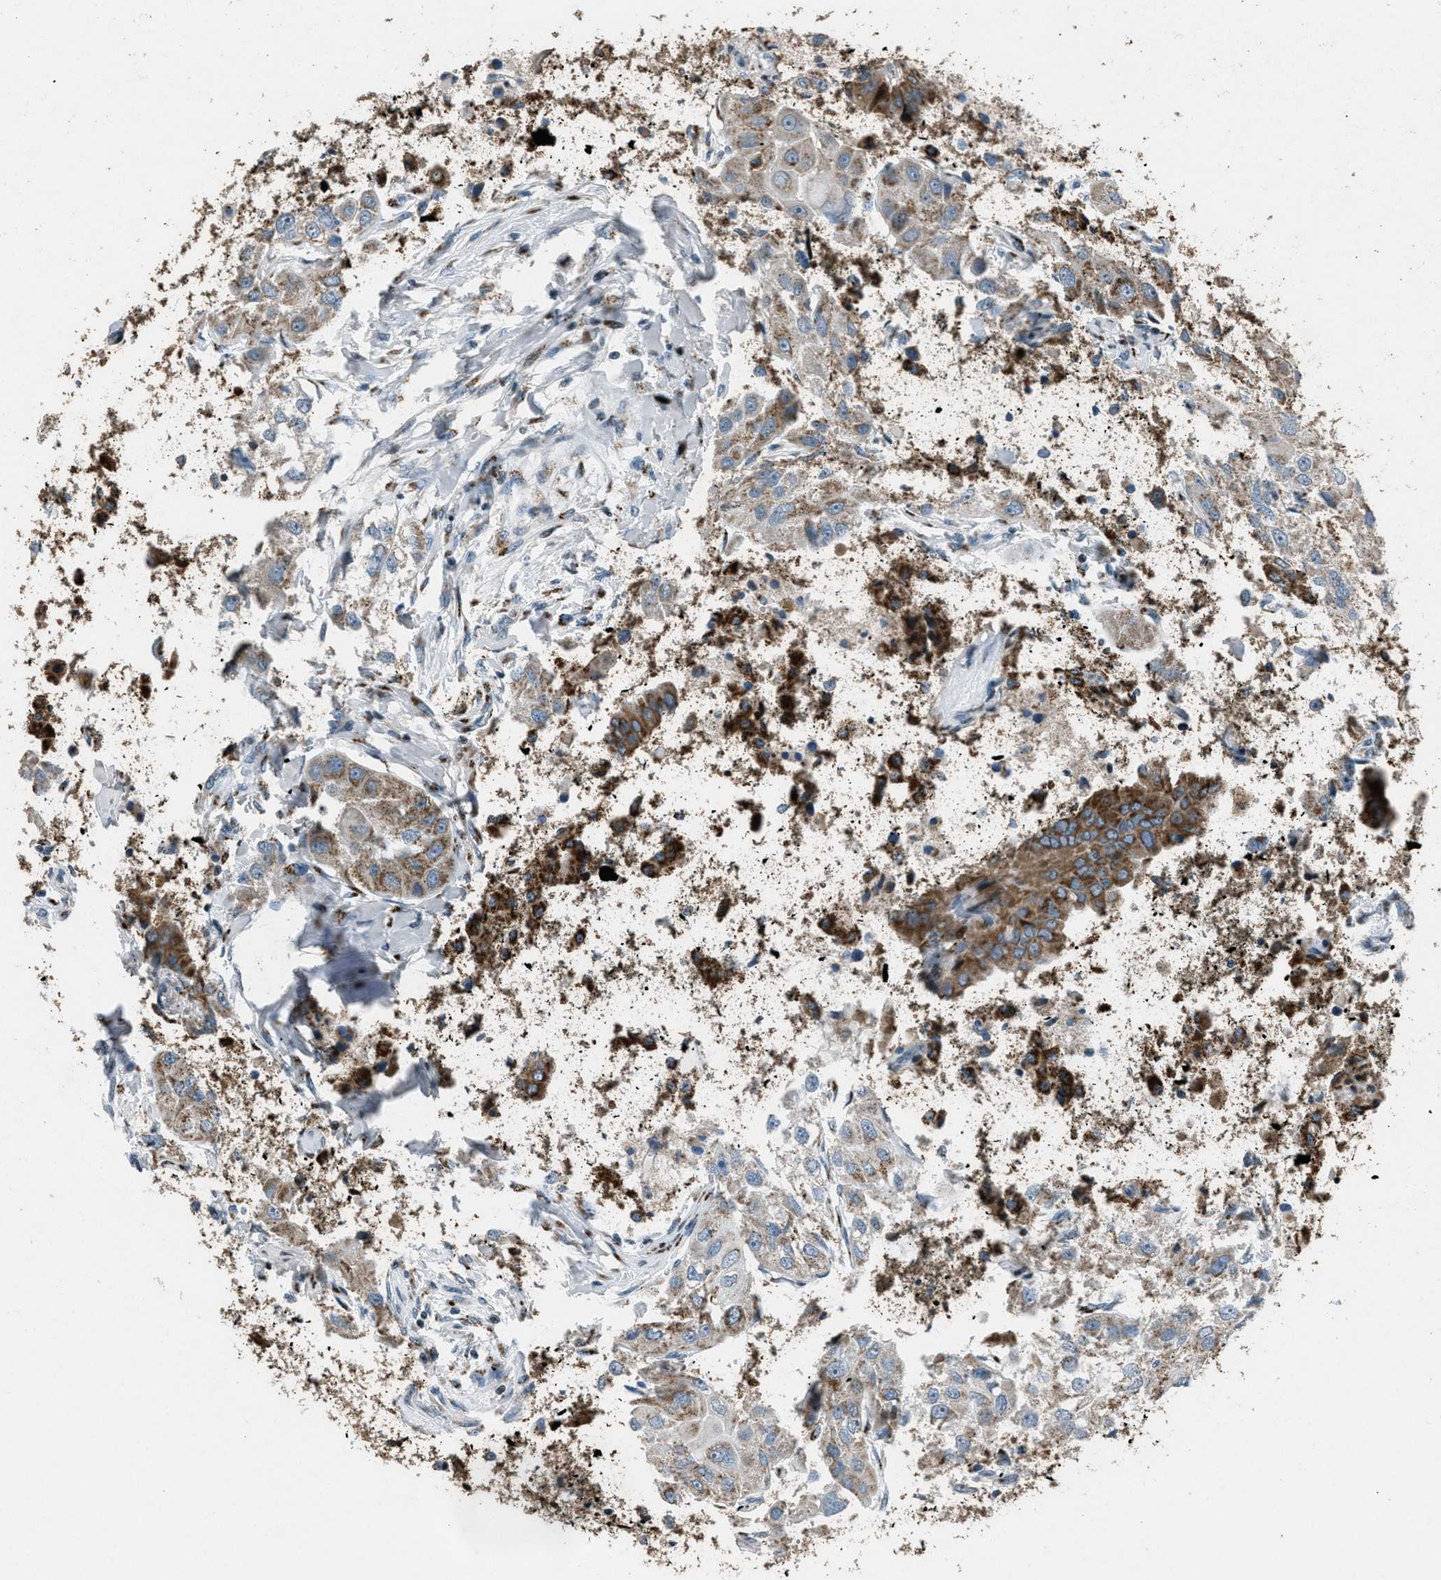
{"staining": {"intensity": "moderate", "quantity": "<25%", "location": "cytoplasmic/membranous"}, "tissue": "glioma", "cell_type": "Tumor cells", "image_type": "cancer", "snomed": [{"axis": "morphology", "description": "Glioma, malignant, High grade"}, {"axis": "topography", "description": "Cerebral cortex"}], "caption": "Glioma stained with immunohistochemistry reveals moderate cytoplasmic/membranous staining in approximately <25% of tumor cells.", "gene": "GPC6", "patient": {"sex": "female", "age": 36}}